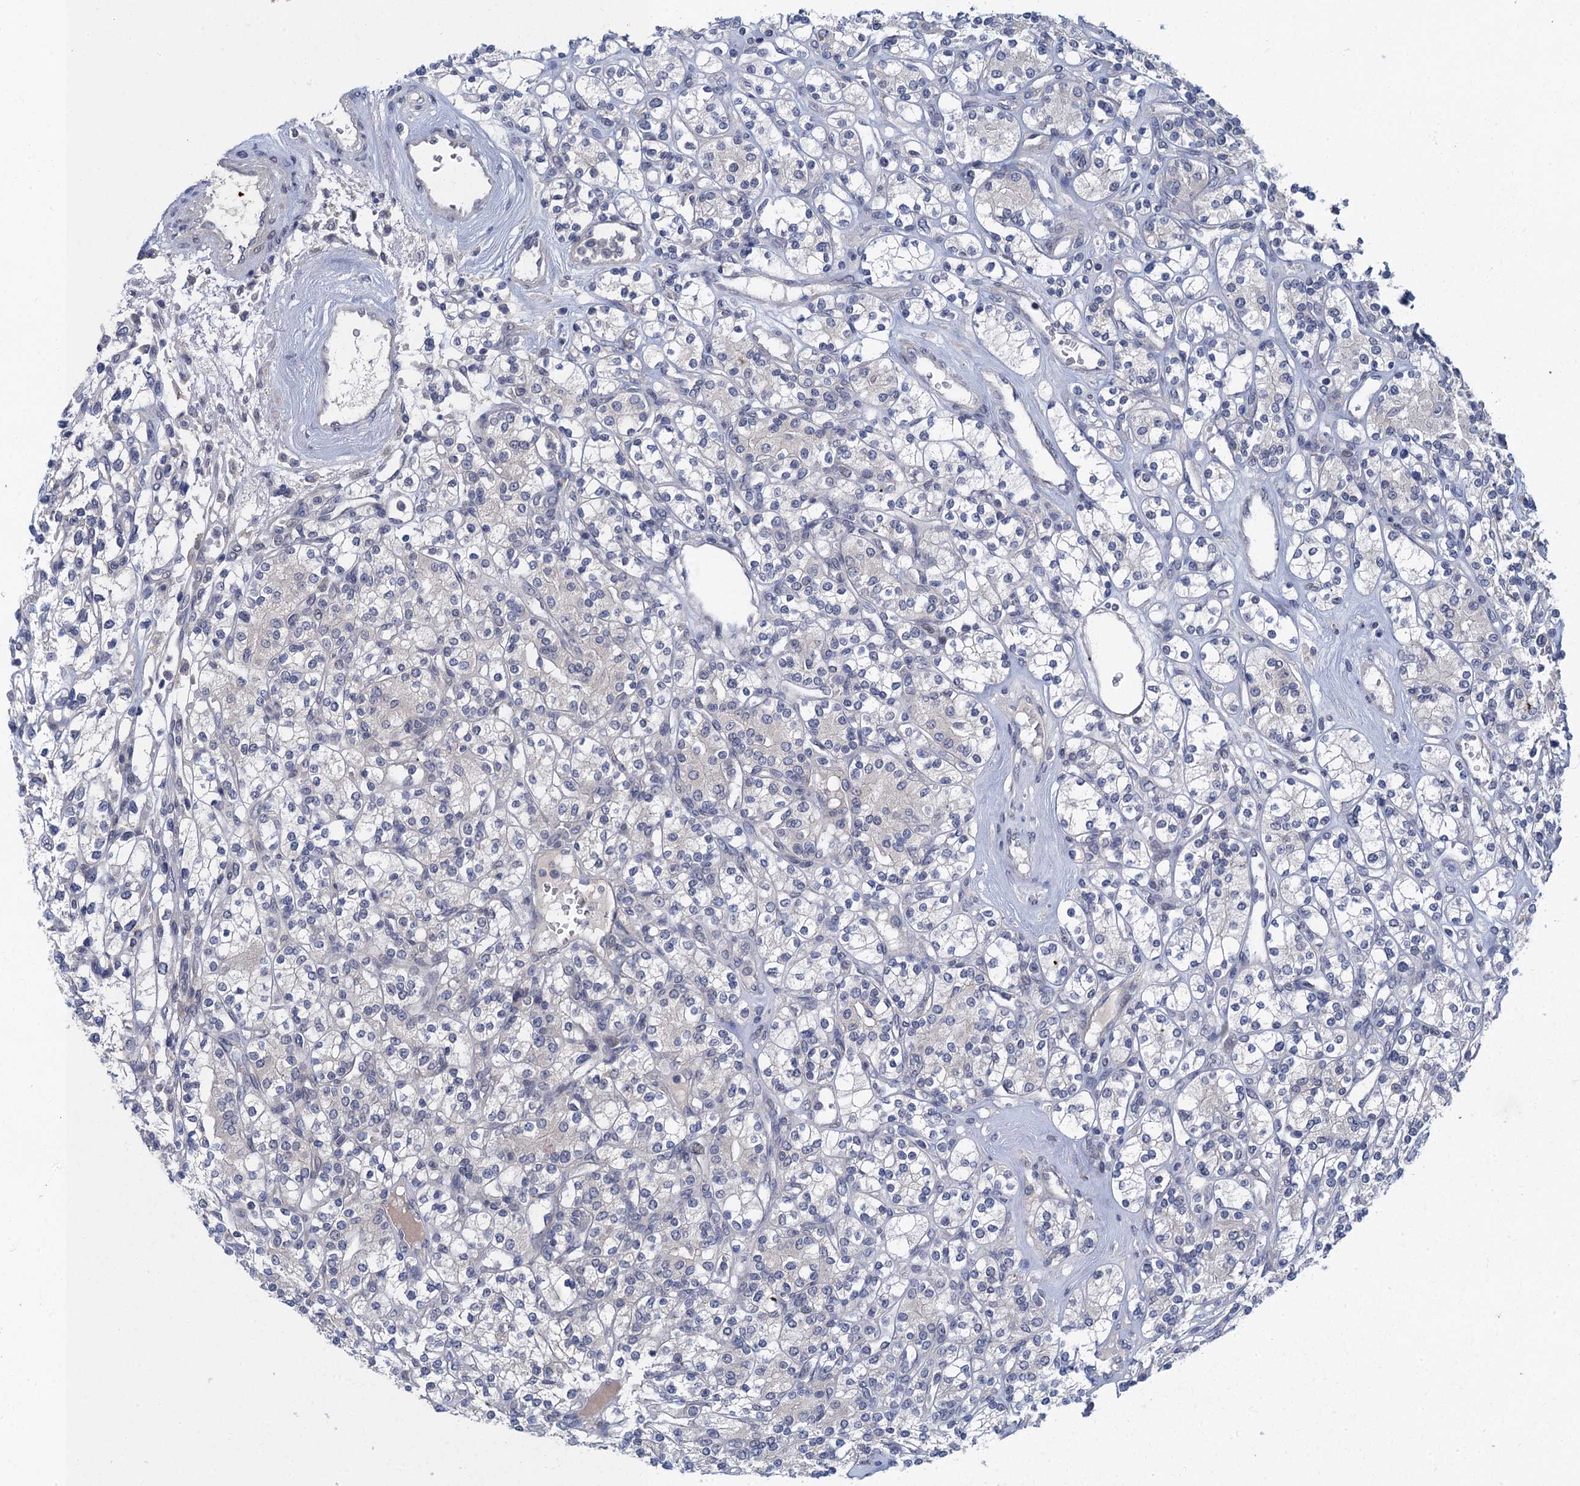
{"staining": {"intensity": "negative", "quantity": "none", "location": "none"}, "tissue": "renal cancer", "cell_type": "Tumor cells", "image_type": "cancer", "snomed": [{"axis": "morphology", "description": "Adenocarcinoma, NOS"}, {"axis": "topography", "description": "Kidney"}], "caption": "The immunohistochemistry (IHC) micrograph has no significant expression in tumor cells of adenocarcinoma (renal) tissue. The staining is performed using DAB brown chromogen with nuclei counter-stained in using hematoxylin.", "gene": "MRFAP1", "patient": {"sex": "male", "age": 77}}